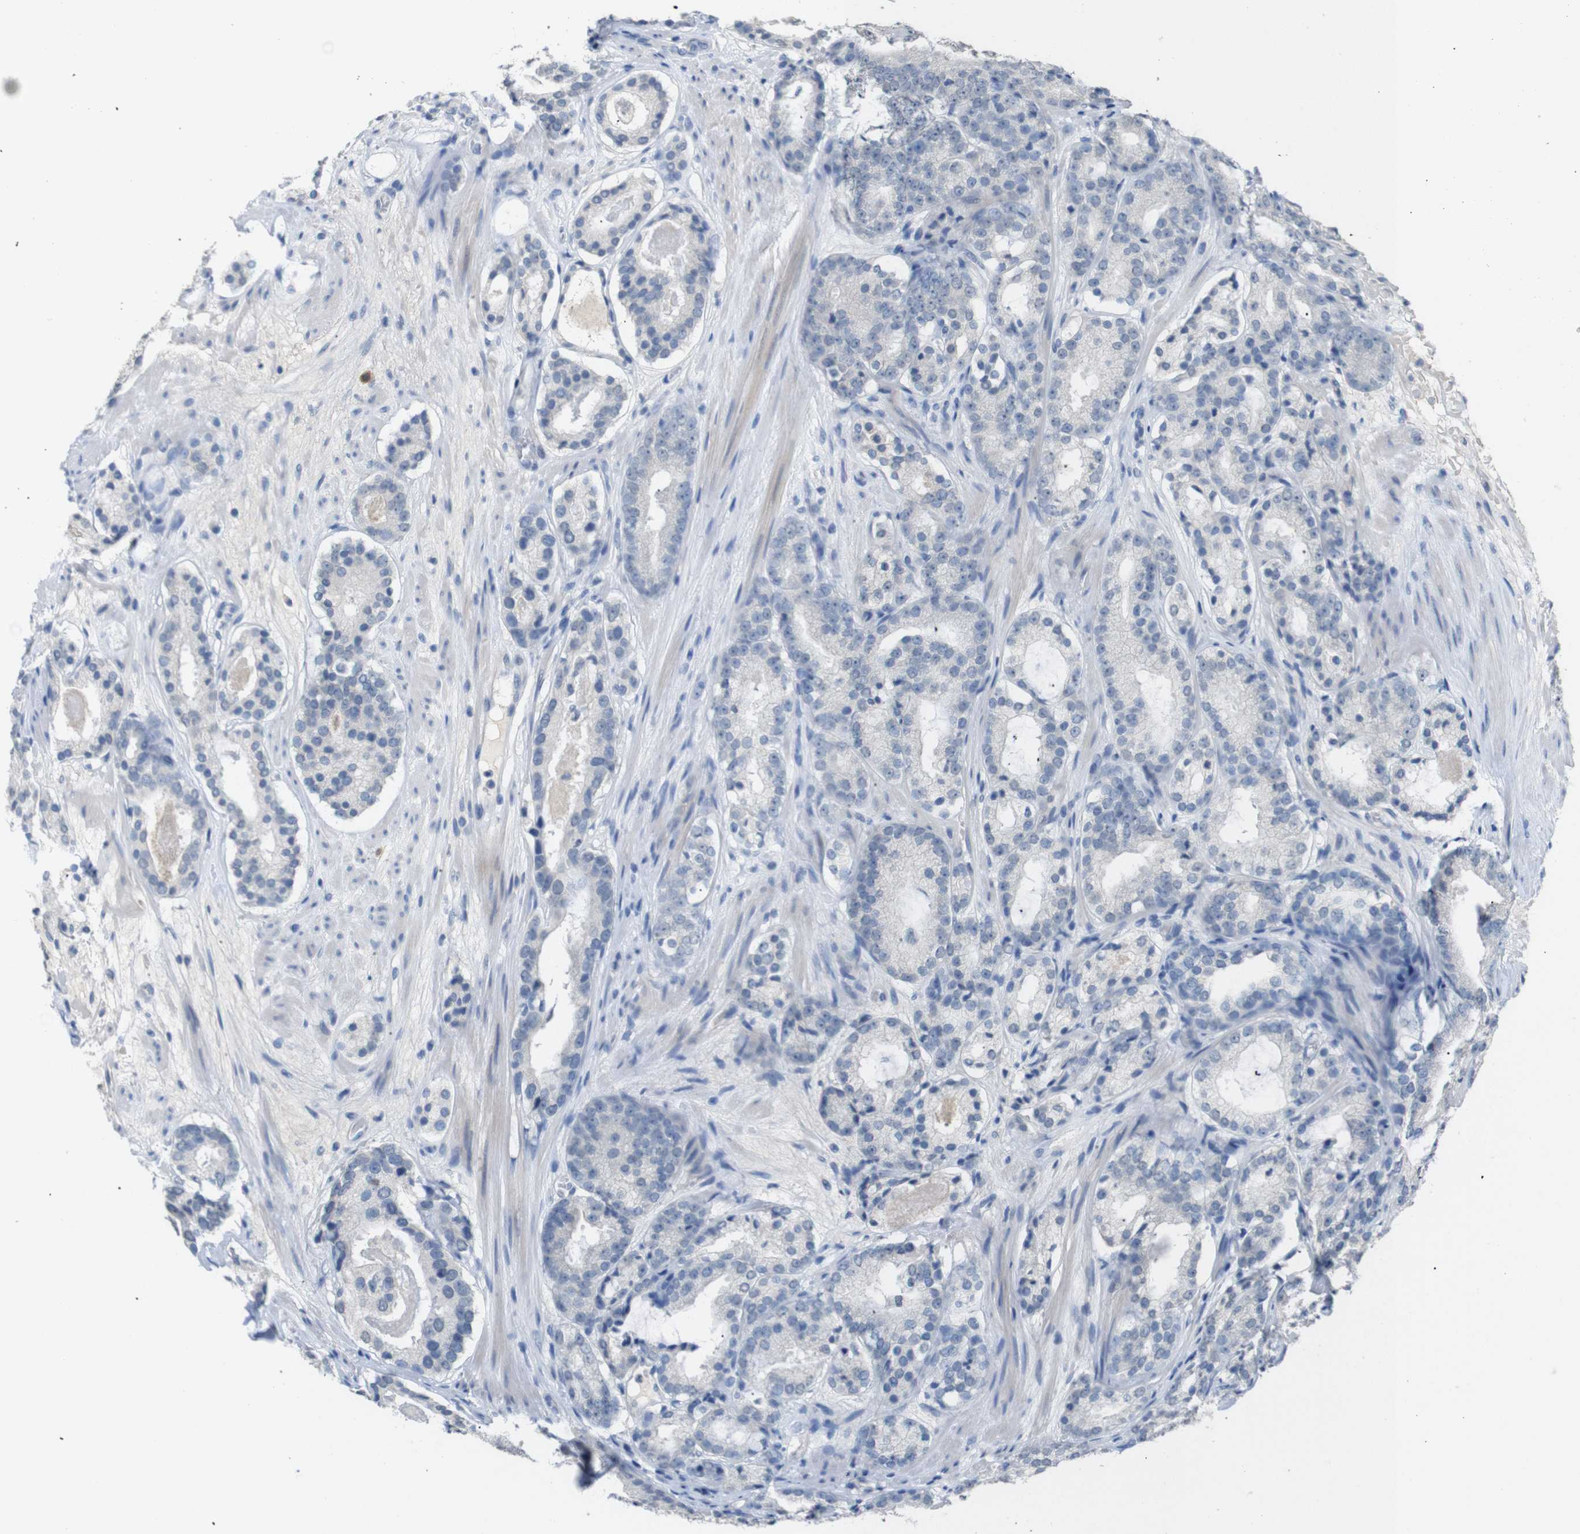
{"staining": {"intensity": "negative", "quantity": "none", "location": "none"}, "tissue": "prostate cancer", "cell_type": "Tumor cells", "image_type": "cancer", "snomed": [{"axis": "morphology", "description": "Adenocarcinoma, Low grade"}, {"axis": "topography", "description": "Prostate"}], "caption": "Tumor cells are negative for brown protein staining in prostate cancer (low-grade adenocarcinoma).", "gene": "CHRM5", "patient": {"sex": "male", "age": 69}}